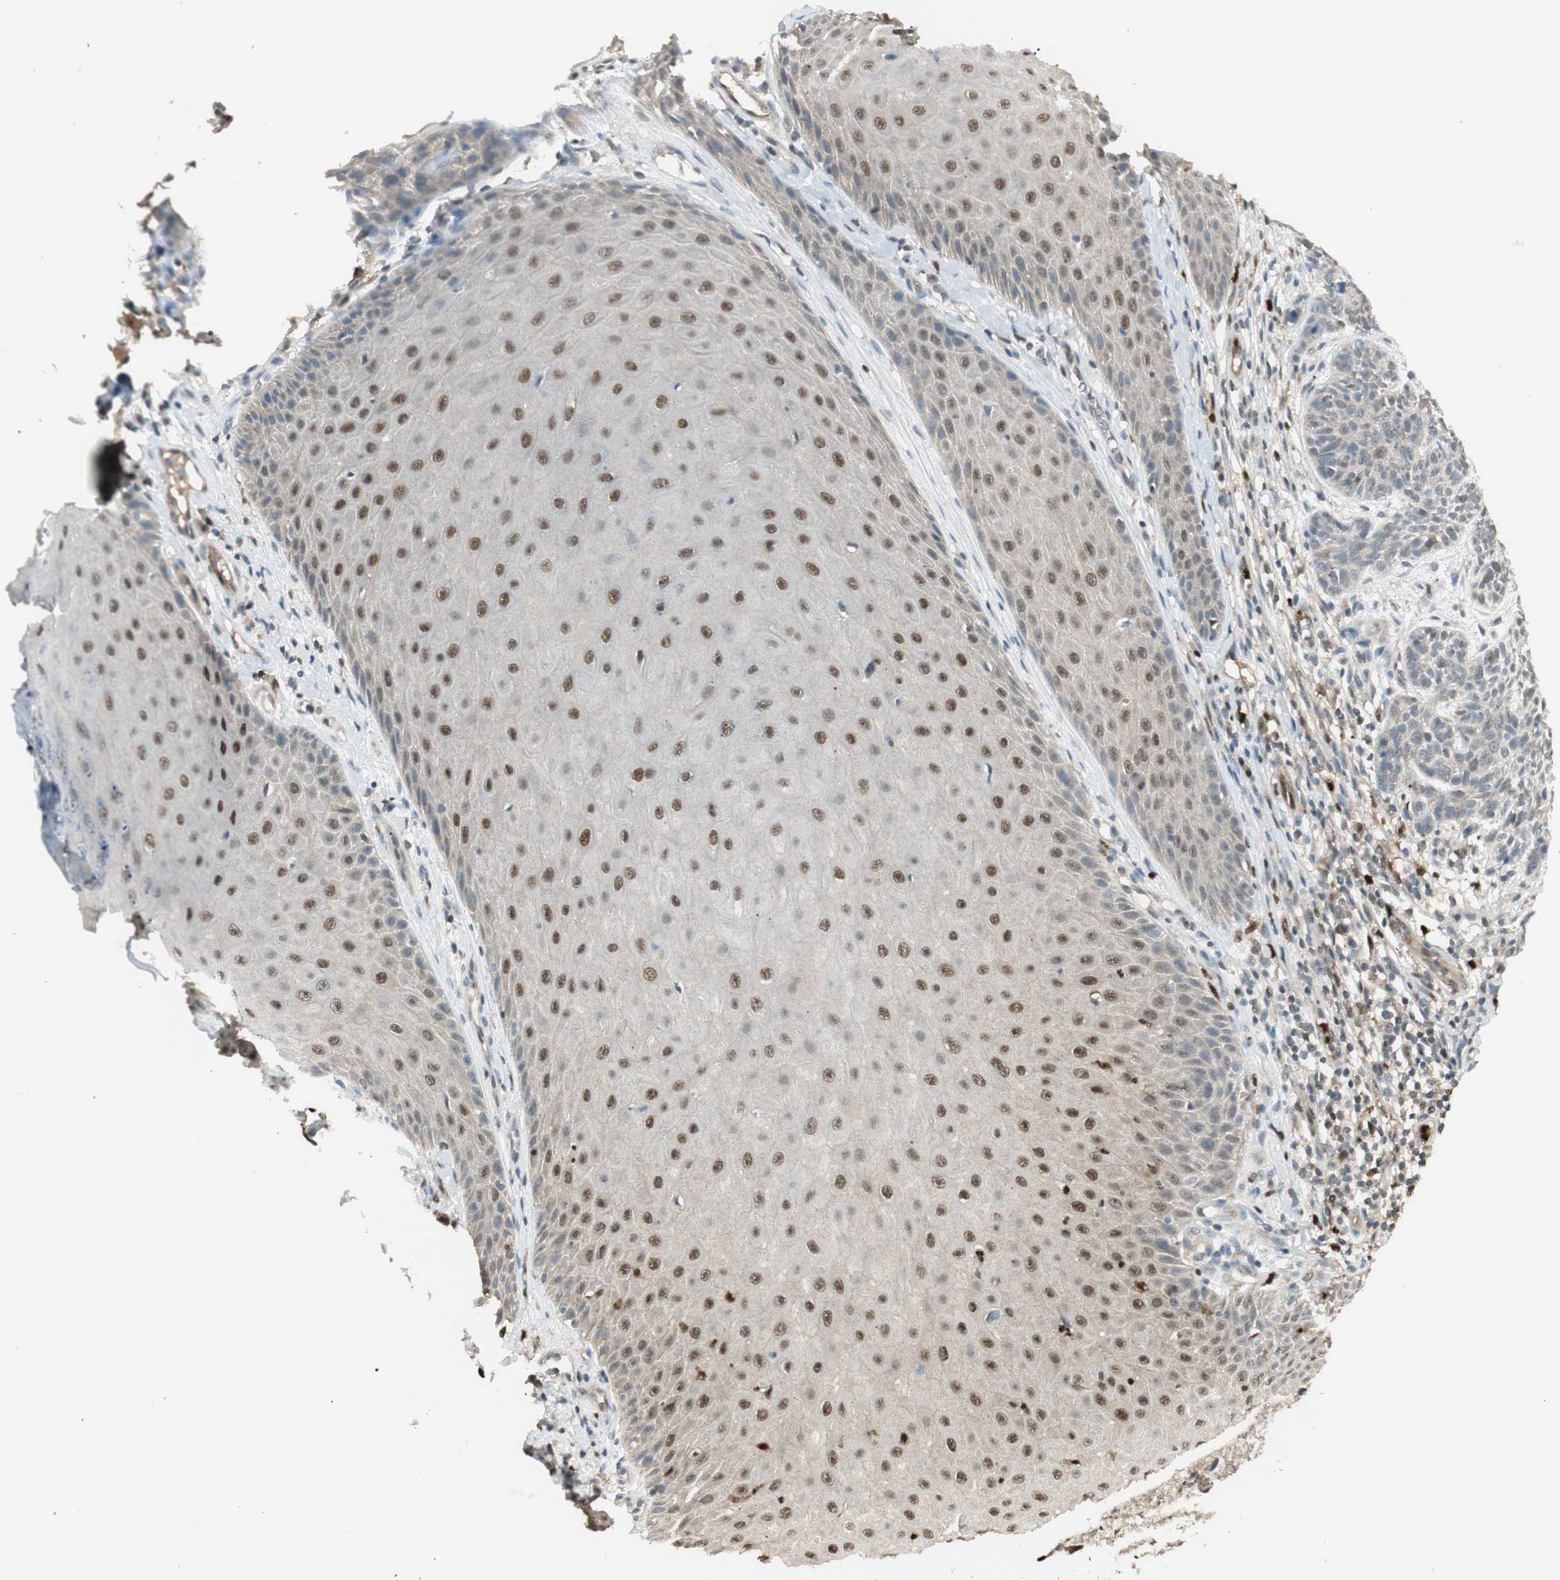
{"staining": {"intensity": "moderate", "quantity": "<25%", "location": "nuclear"}, "tissue": "skin cancer", "cell_type": "Tumor cells", "image_type": "cancer", "snomed": [{"axis": "morphology", "description": "Normal tissue, NOS"}, {"axis": "morphology", "description": "Basal cell carcinoma"}, {"axis": "topography", "description": "Skin"}], "caption": "DAB (3,3'-diaminobenzidine) immunohistochemical staining of human skin cancer exhibits moderate nuclear protein expression in approximately <25% of tumor cells. (Brightfield microscopy of DAB IHC at high magnification).", "gene": "LTA4H", "patient": {"sex": "male", "age": 52}}